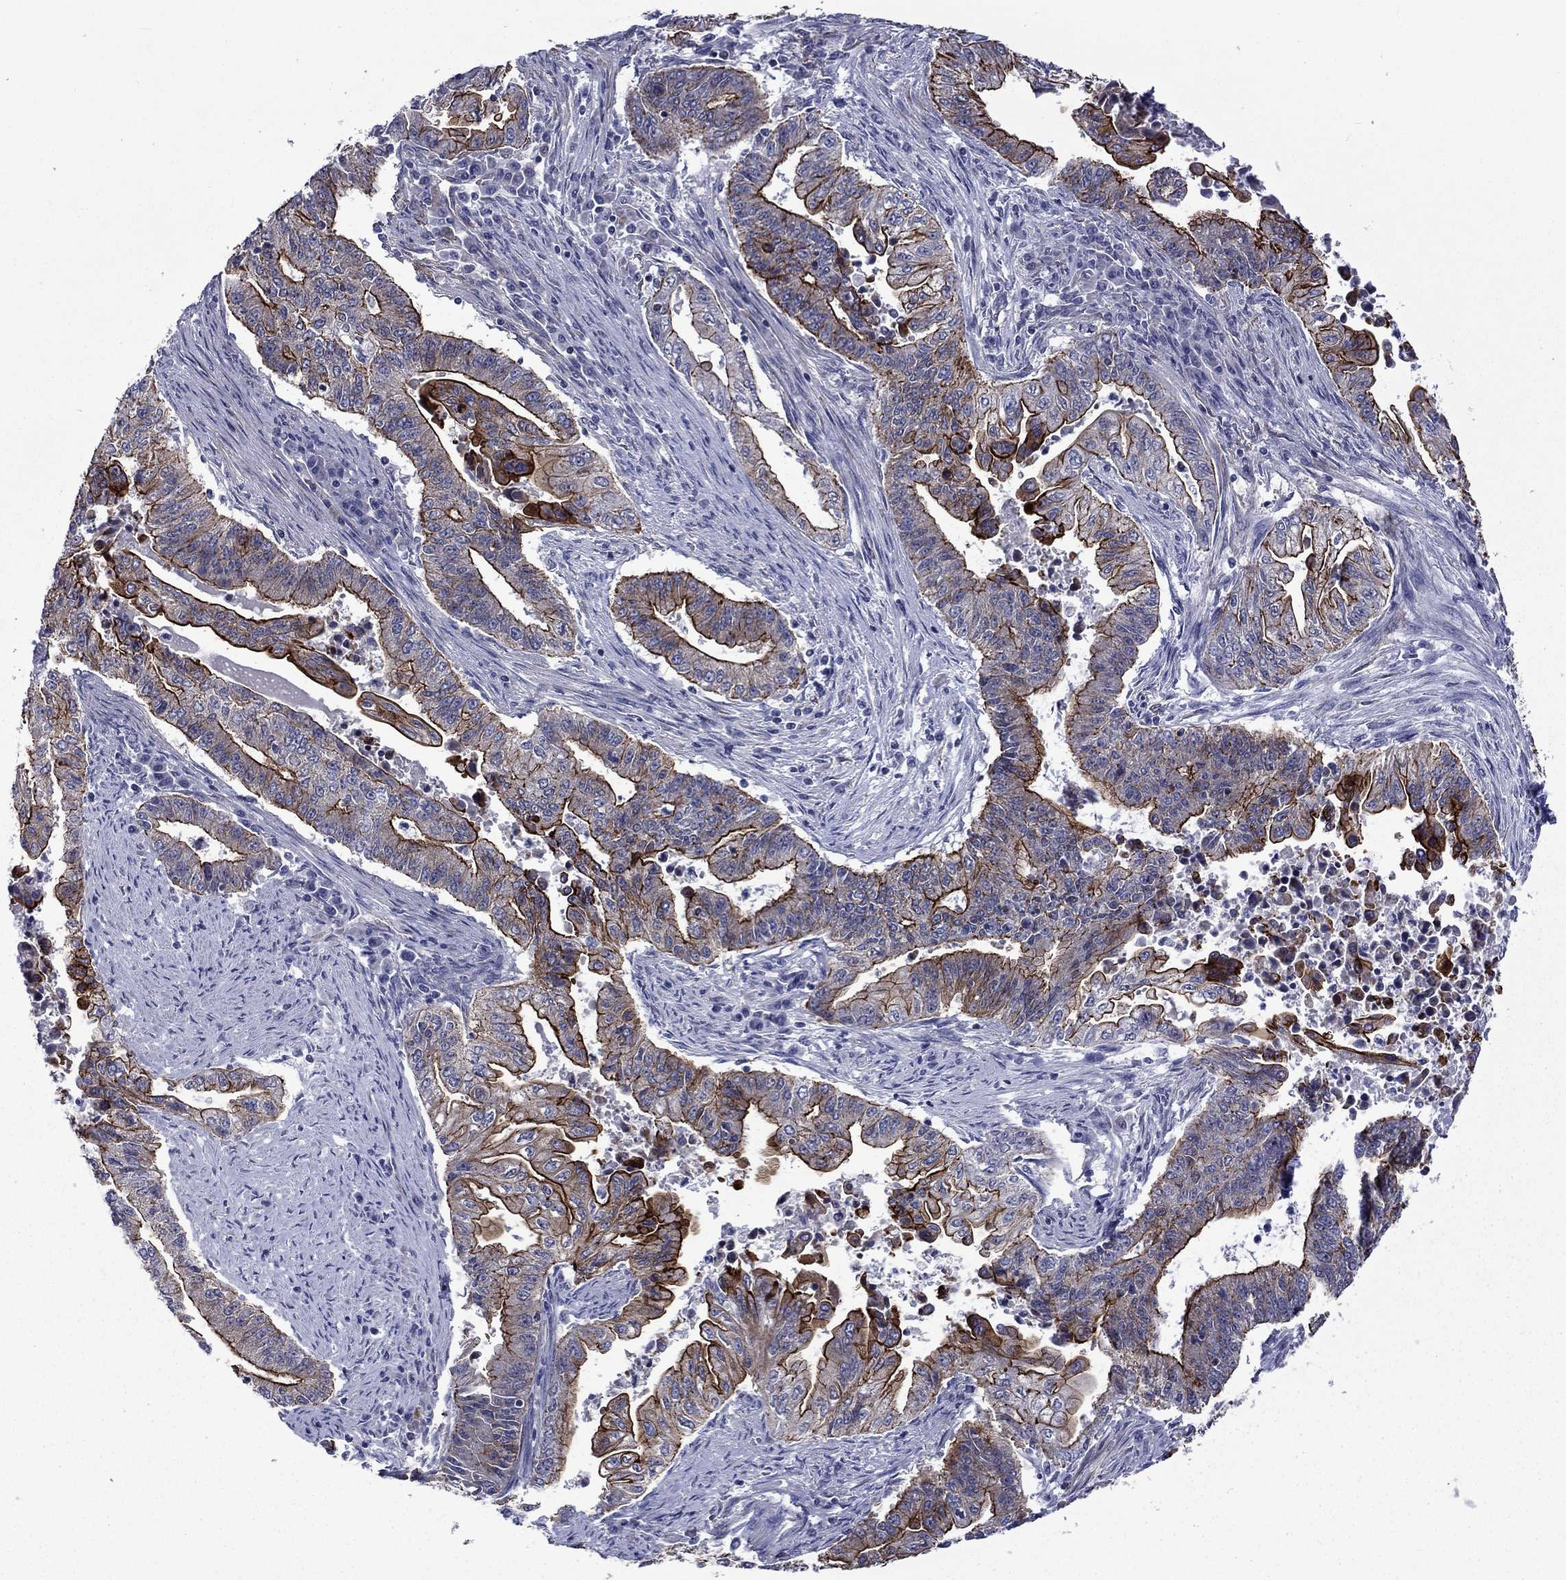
{"staining": {"intensity": "strong", "quantity": ">75%", "location": "cytoplasmic/membranous"}, "tissue": "endometrial cancer", "cell_type": "Tumor cells", "image_type": "cancer", "snomed": [{"axis": "morphology", "description": "Adenocarcinoma, NOS"}, {"axis": "topography", "description": "Uterus"}, {"axis": "topography", "description": "Endometrium"}], "caption": "Protein expression analysis of endometrial adenocarcinoma shows strong cytoplasmic/membranous staining in about >75% of tumor cells.", "gene": "LMO7", "patient": {"sex": "female", "age": 54}}